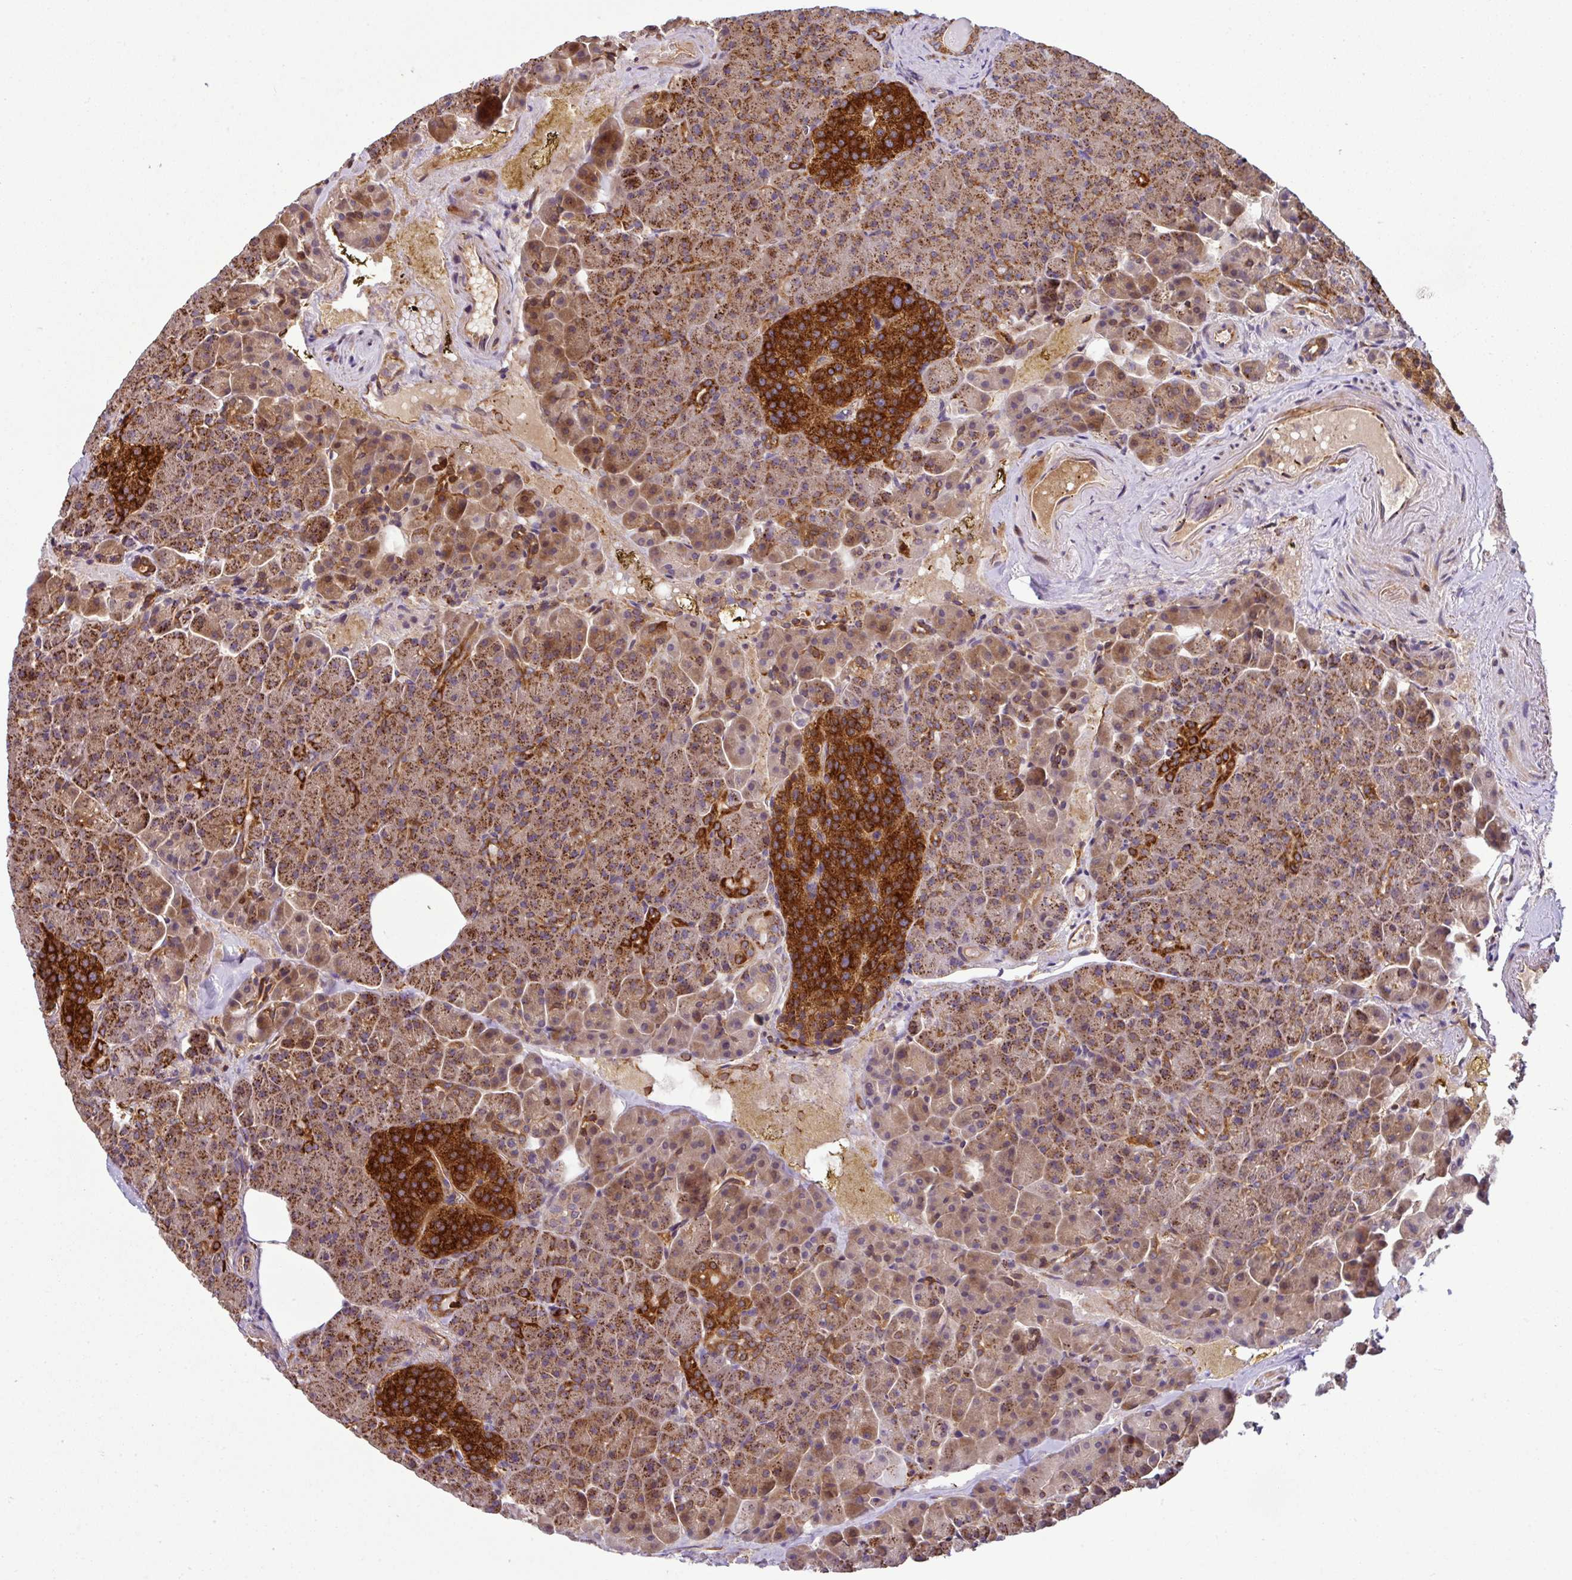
{"staining": {"intensity": "strong", "quantity": ">75%", "location": "cytoplasmic/membranous"}, "tissue": "pancreas", "cell_type": "Exocrine glandular cells", "image_type": "normal", "snomed": [{"axis": "morphology", "description": "Normal tissue, NOS"}, {"axis": "topography", "description": "Pancreas"}], "caption": "Brown immunohistochemical staining in unremarkable human pancreas exhibits strong cytoplasmic/membranous staining in about >75% of exocrine glandular cells.", "gene": "PRELID3B", "patient": {"sex": "female", "age": 74}}